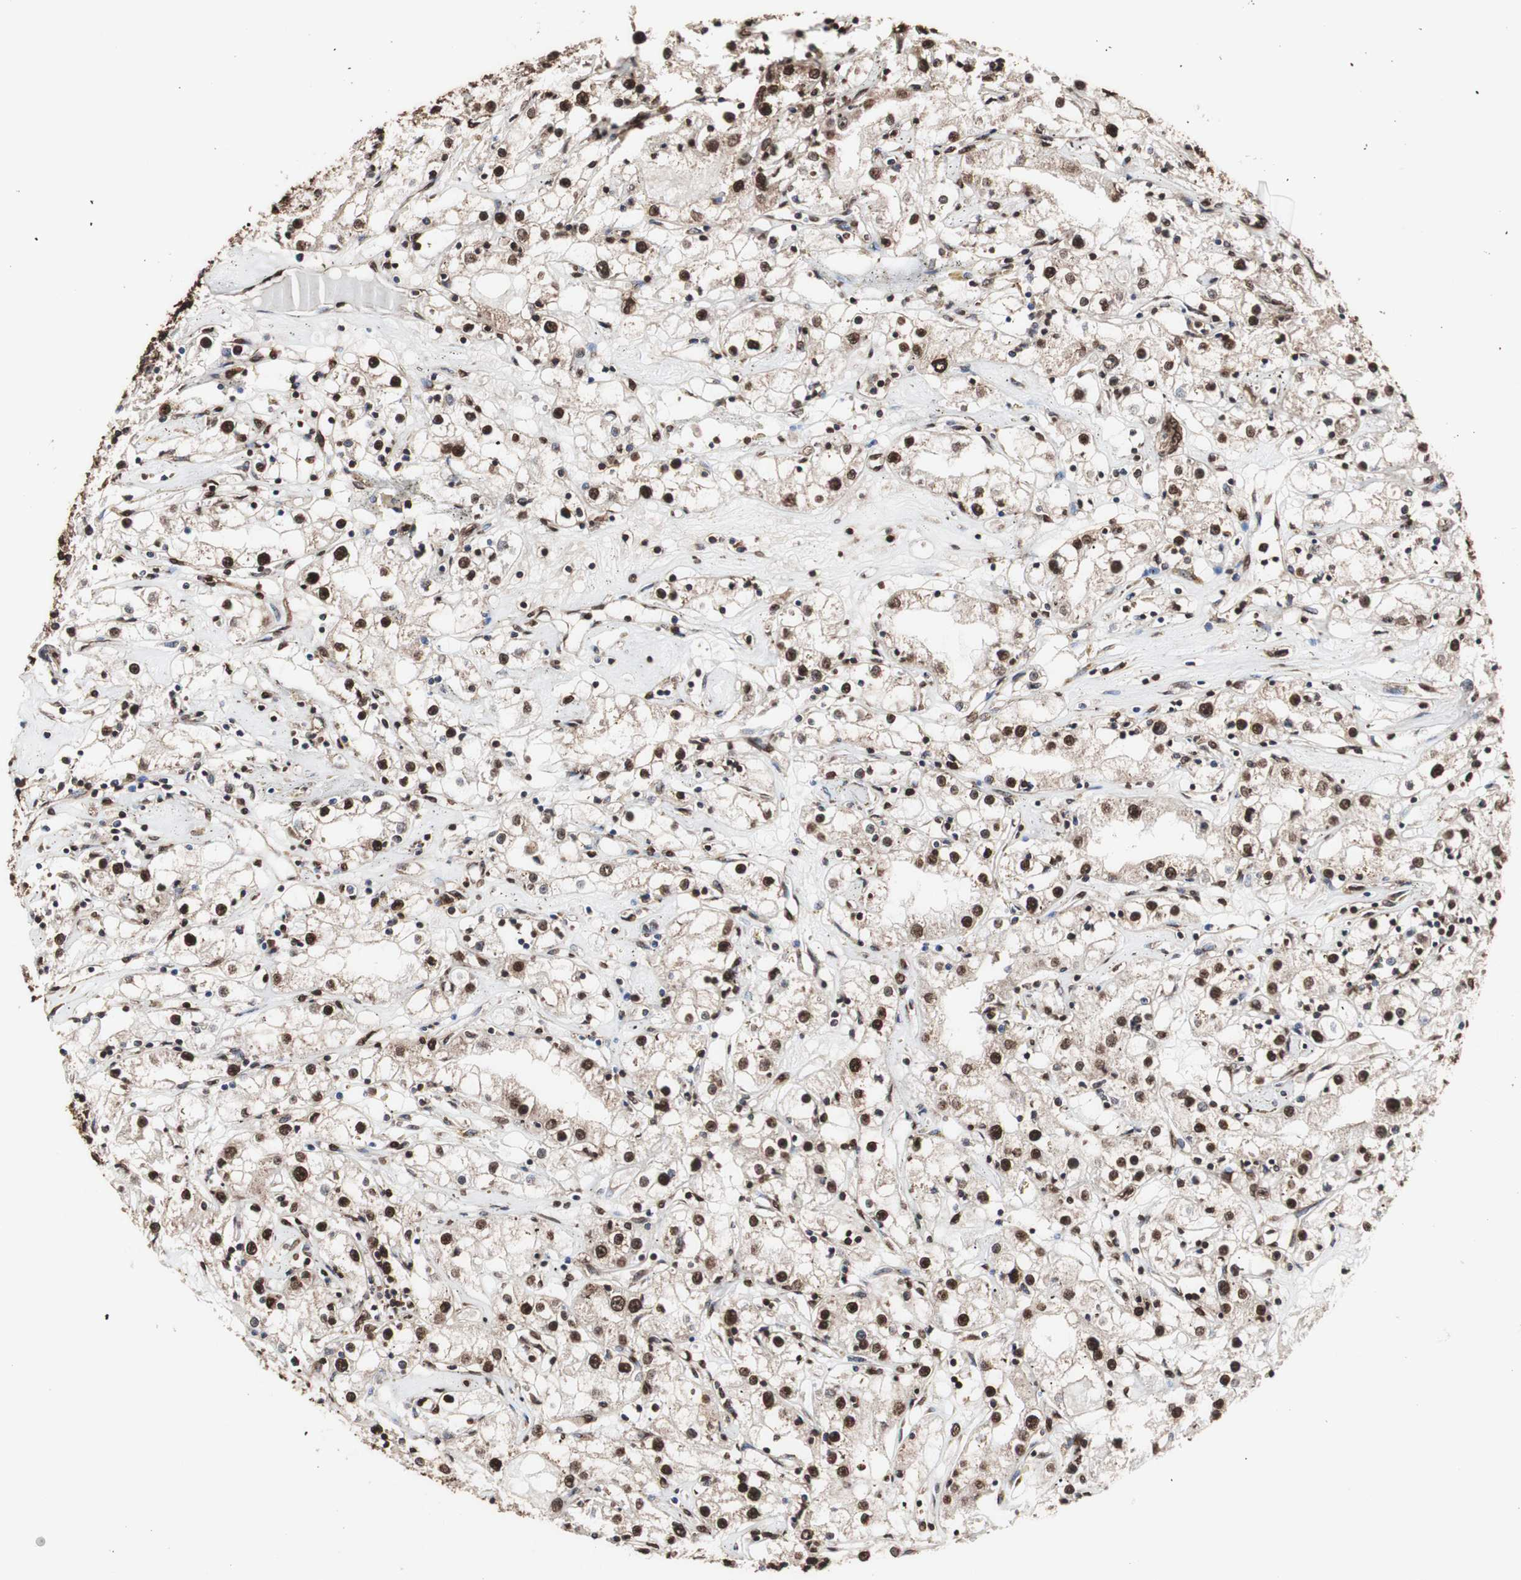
{"staining": {"intensity": "strong", "quantity": ">75%", "location": "cytoplasmic/membranous,nuclear"}, "tissue": "renal cancer", "cell_type": "Tumor cells", "image_type": "cancer", "snomed": [{"axis": "morphology", "description": "Adenocarcinoma, NOS"}, {"axis": "topography", "description": "Kidney"}], "caption": "An immunohistochemistry (IHC) micrograph of tumor tissue is shown. Protein staining in brown labels strong cytoplasmic/membranous and nuclear positivity in adenocarcinoma (renal) within tumor cells.", "gene": "PIDD1", "patient": {"sex": "male", "age": 56}}